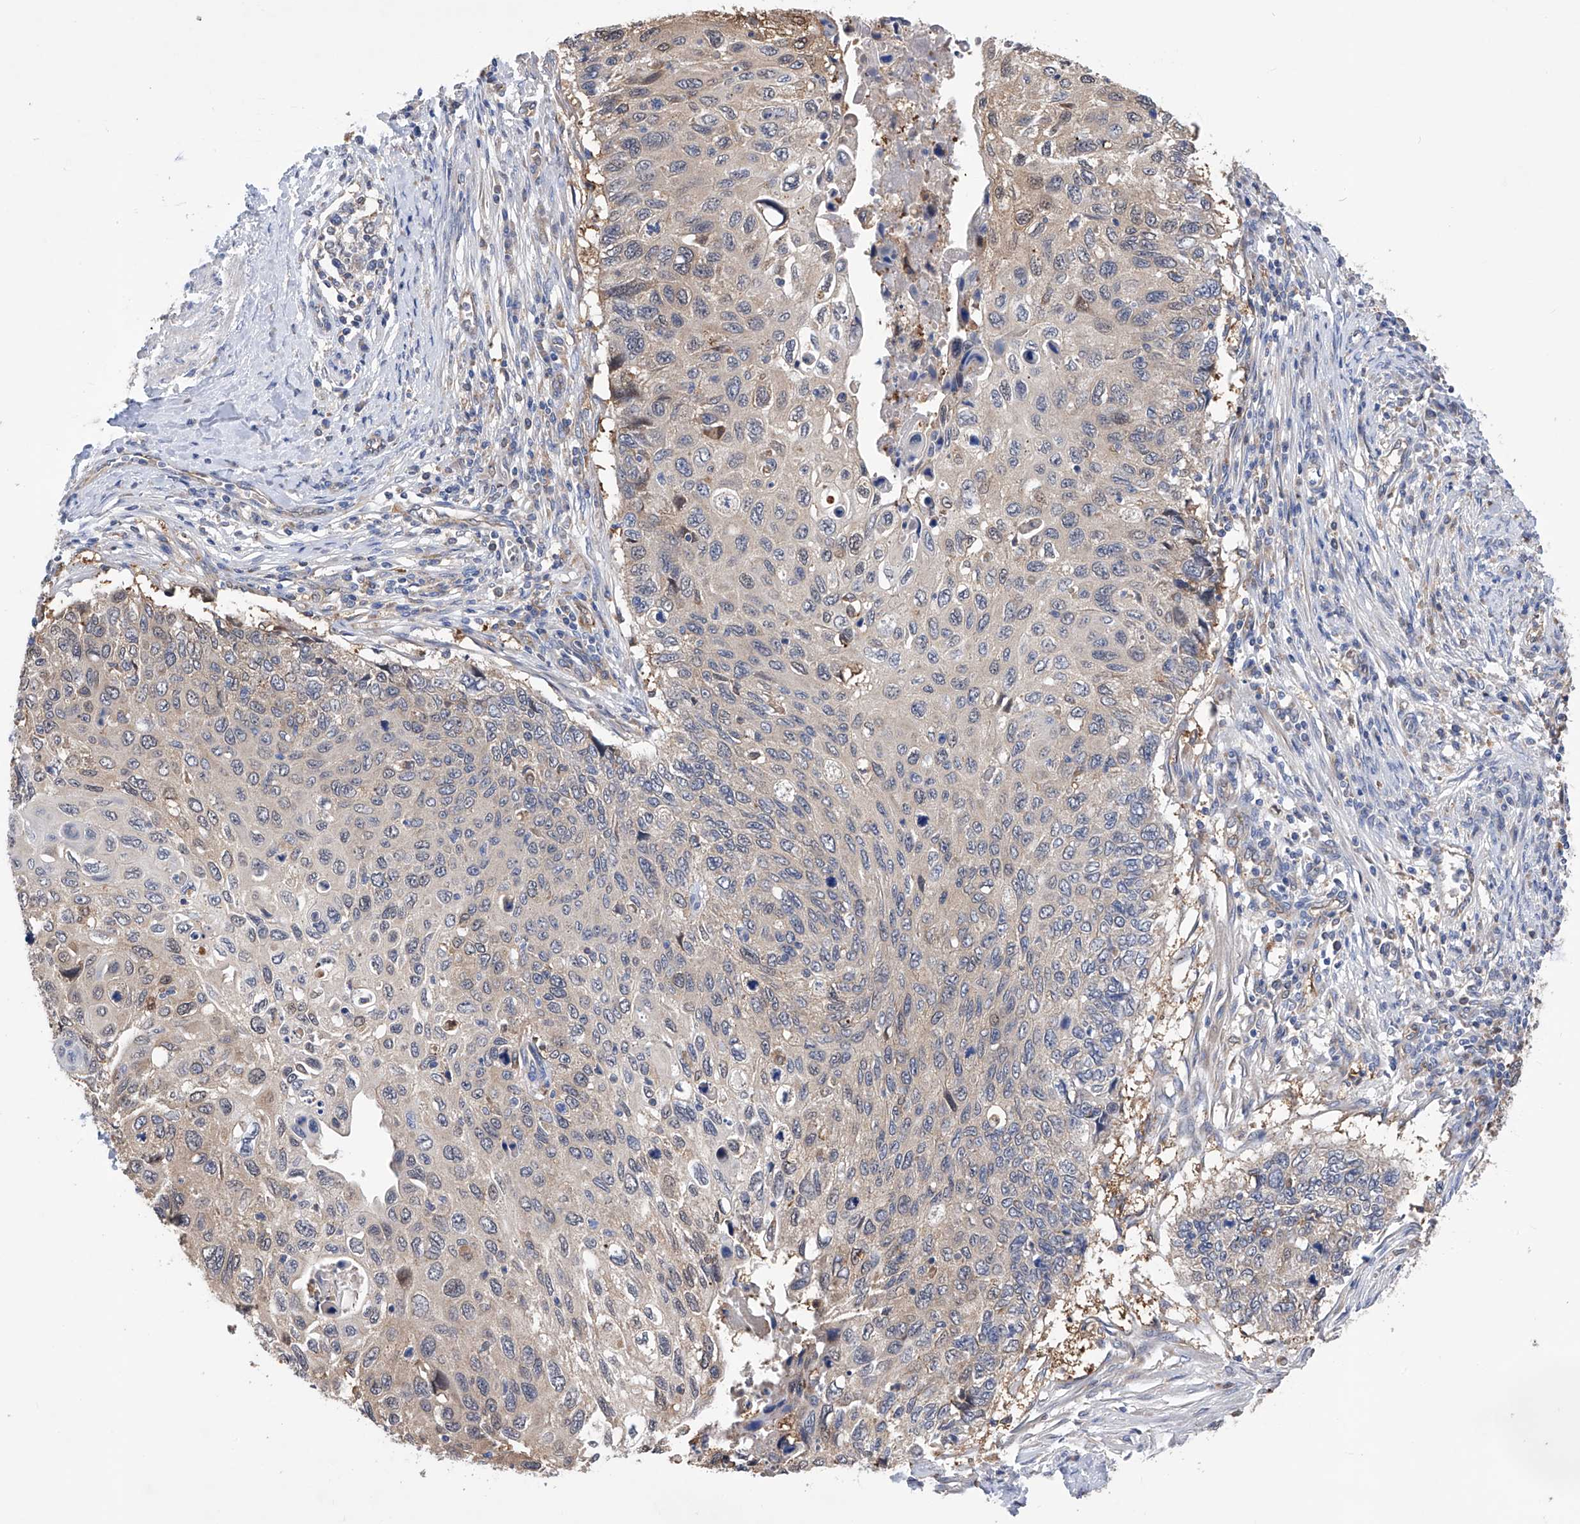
{"staining": {"intensity": "weak", "quantity": "<25%", "location": "cytoplasmic/membranous"}, "tissue": "cervical cancer", "cell_type": "Tumor cells", "image_type": "cancer", "snomed": [{"axis": "morphology", "description": "Squamous cell carcinoma, NOS"}, {"axis": "topography", "description": "Cervix"}], "caption": "This is a histopathology image of IHC staining of cervical squamous cell carcinoma, which shows no expression in tumor cells.", "gene": "SPATA20", "patient": {"sex": "female", "age": 70}}